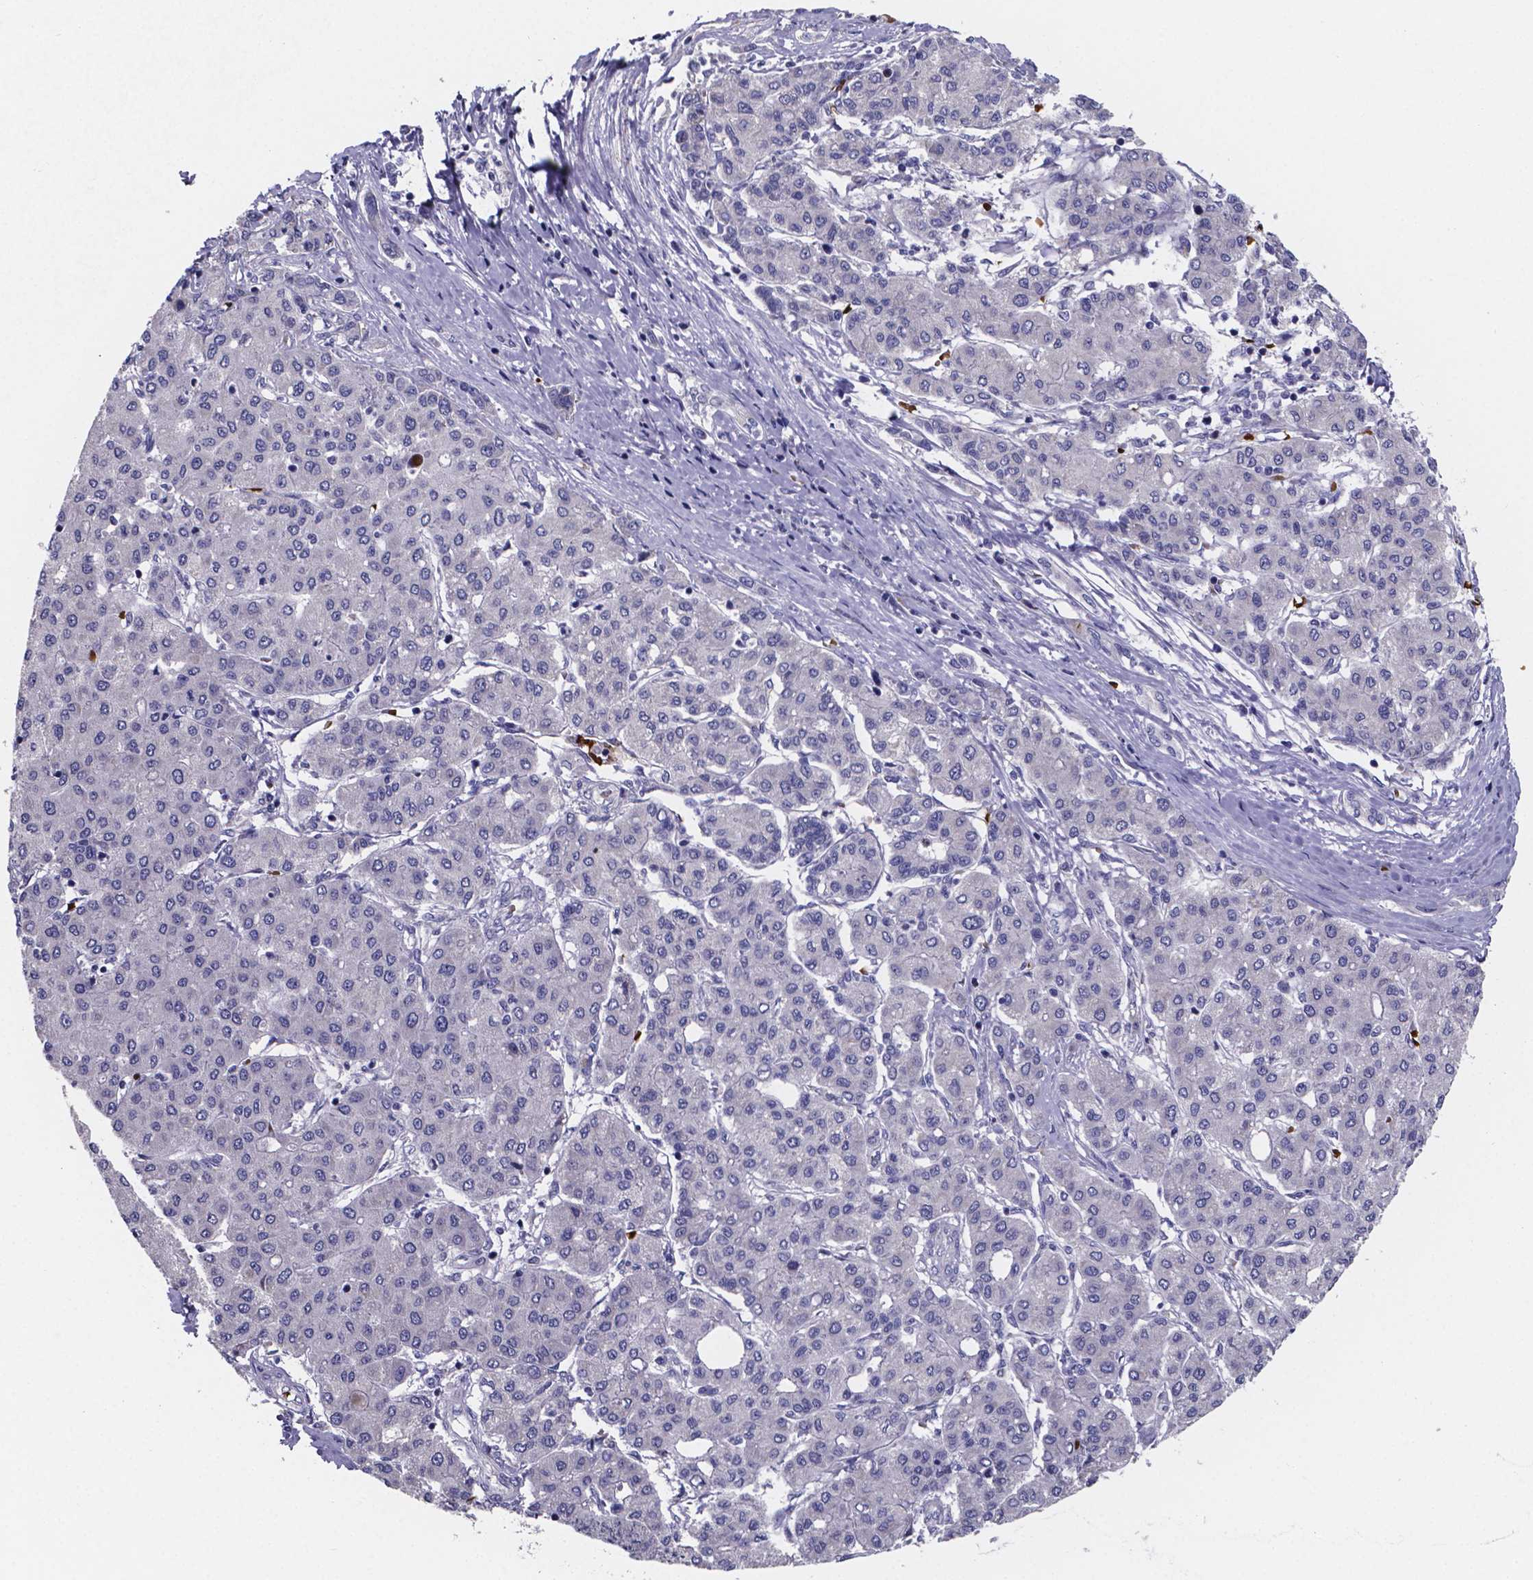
{"staining": {"intensity": "negative", "quantity": "none", "location": "none"}, "tissue": "liver cancer", "cell_type": "Tumor cells", "image_type": "cancer", "snomed": [{"axis": "morphology", "description": "Carcinoma, Hepatocellular, NOS"}, {"axis": "topography", "description": "Liver"}], "caption": "This is an immunohistochemistry photomicrograph of liver hepatocellular carcinoma. There is no expression in tumor cells.", "gene": "GABRA3", "patient": {"sex": "male", "age": 65}}